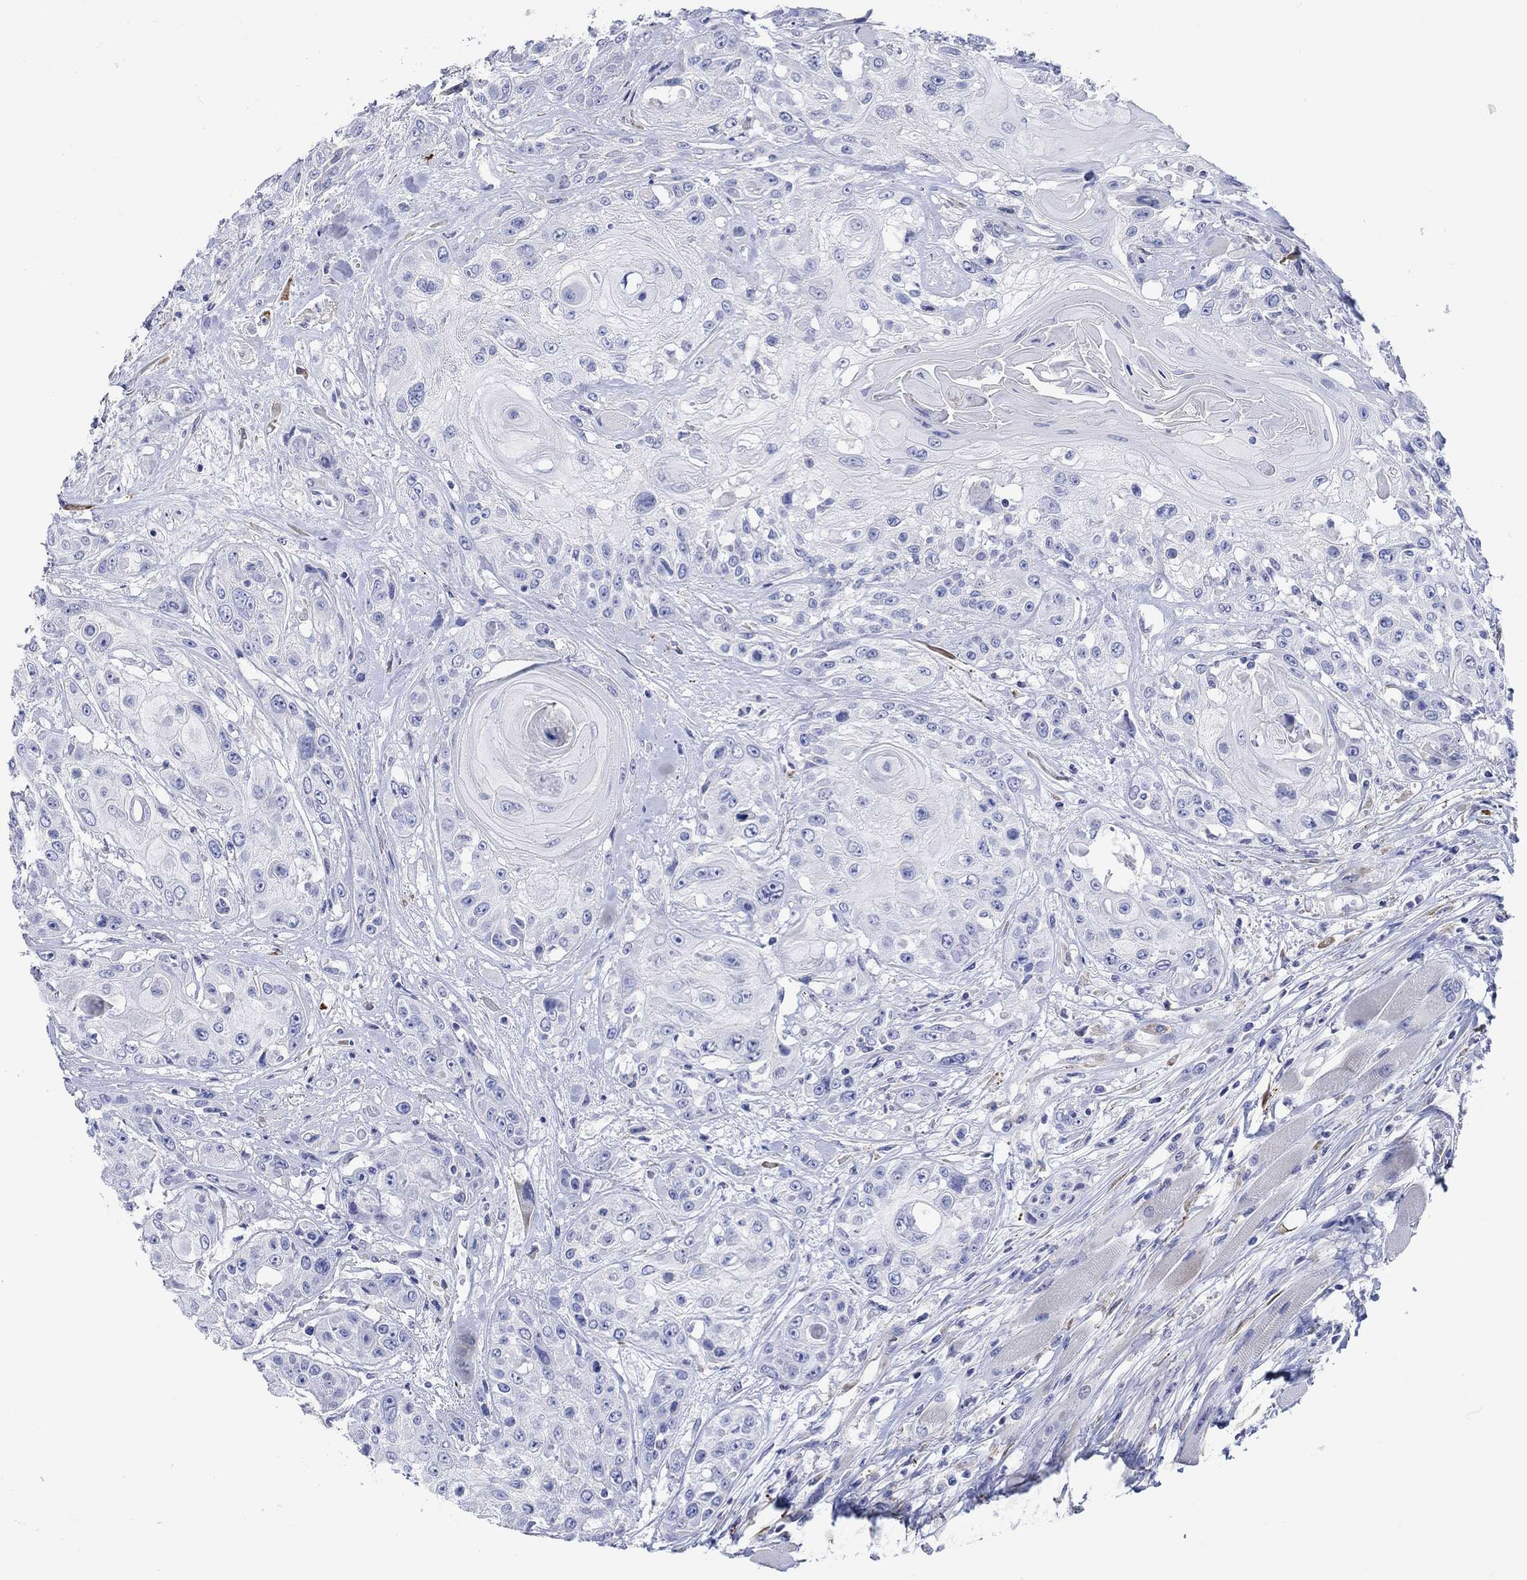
{"staining": {"intensity": "negative", "quantity": "none", "location": "none"}, "tissue": "head and neck cancer", "cell_type": "Tumor cells", "image_type": "cancer", "snomed": [{"axis": "morphology", "description": "Squamous cell carcinoma, NOS"}, {"axis": "topography", "description": "Head-Neck"}], "caption": "Immunohistochemical staining of head and neck cancer (squamous cell carcinoma) reveals no significant staining in tumor cells.", "gene": "P2RY6", "patient": {"sex": "female", "age": 59}}